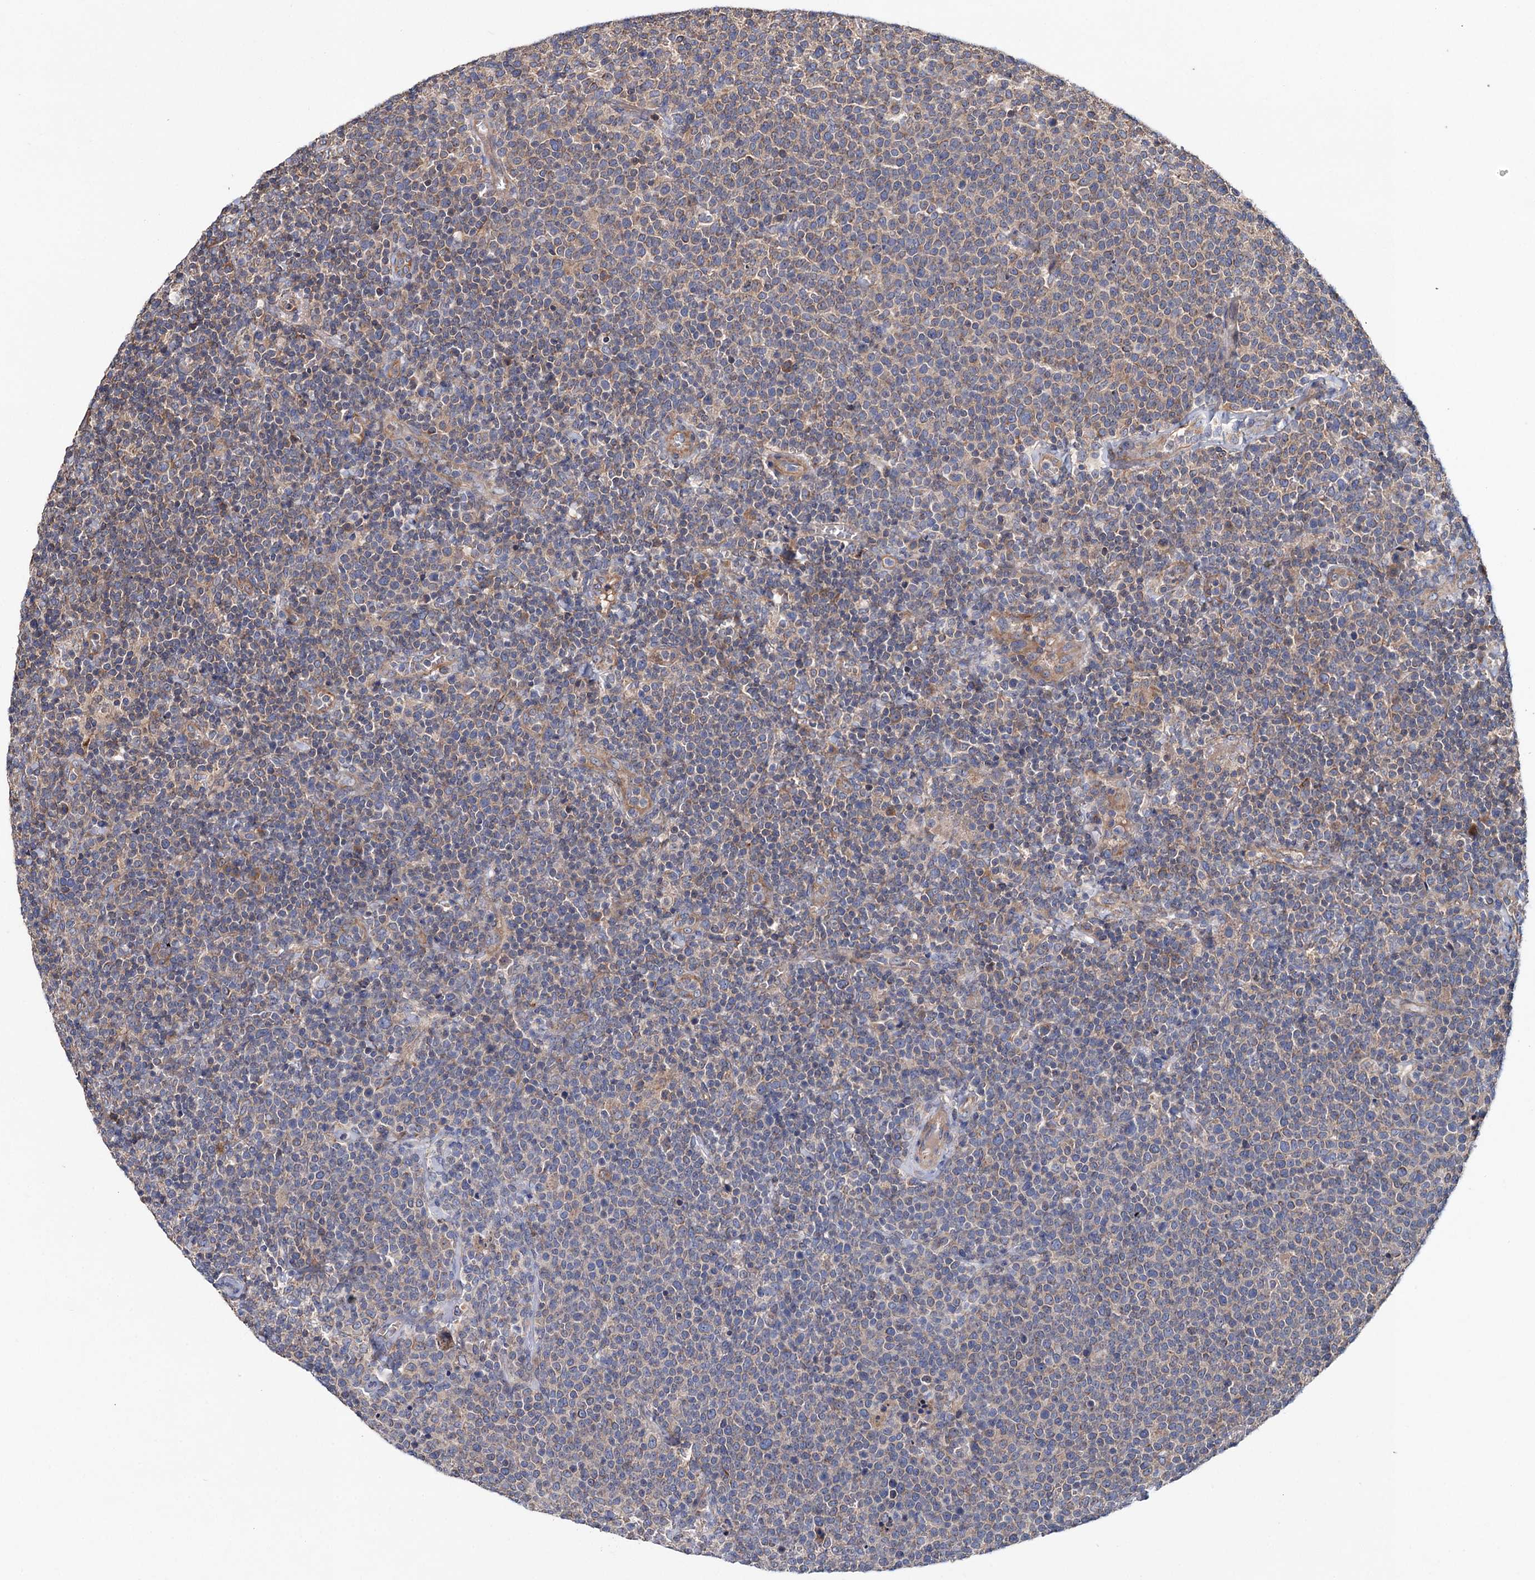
{"staining": {"intensity": "weak", "quantity": "25%-75%", "location": "cytoplasmic/membranous"}, "tissue": "lymphoma", "cell_type": "Tumor cells", "image_type": "cancer", "snomed": [{"axis": "morphology", "description": "Malignant lymphoma, non-Hodgkin's type, High grade"}, {"axis": "topography", "description": "Lymph node"}], "caption": "This image reveals immunohistochemistry (IHC) staining of lymphoma, with low weak cytoplasmic/membranous expression in about 25%-75% of tumor cells.", "gene": "MTRR", "patient": {"sex": "male", "age": 61}}